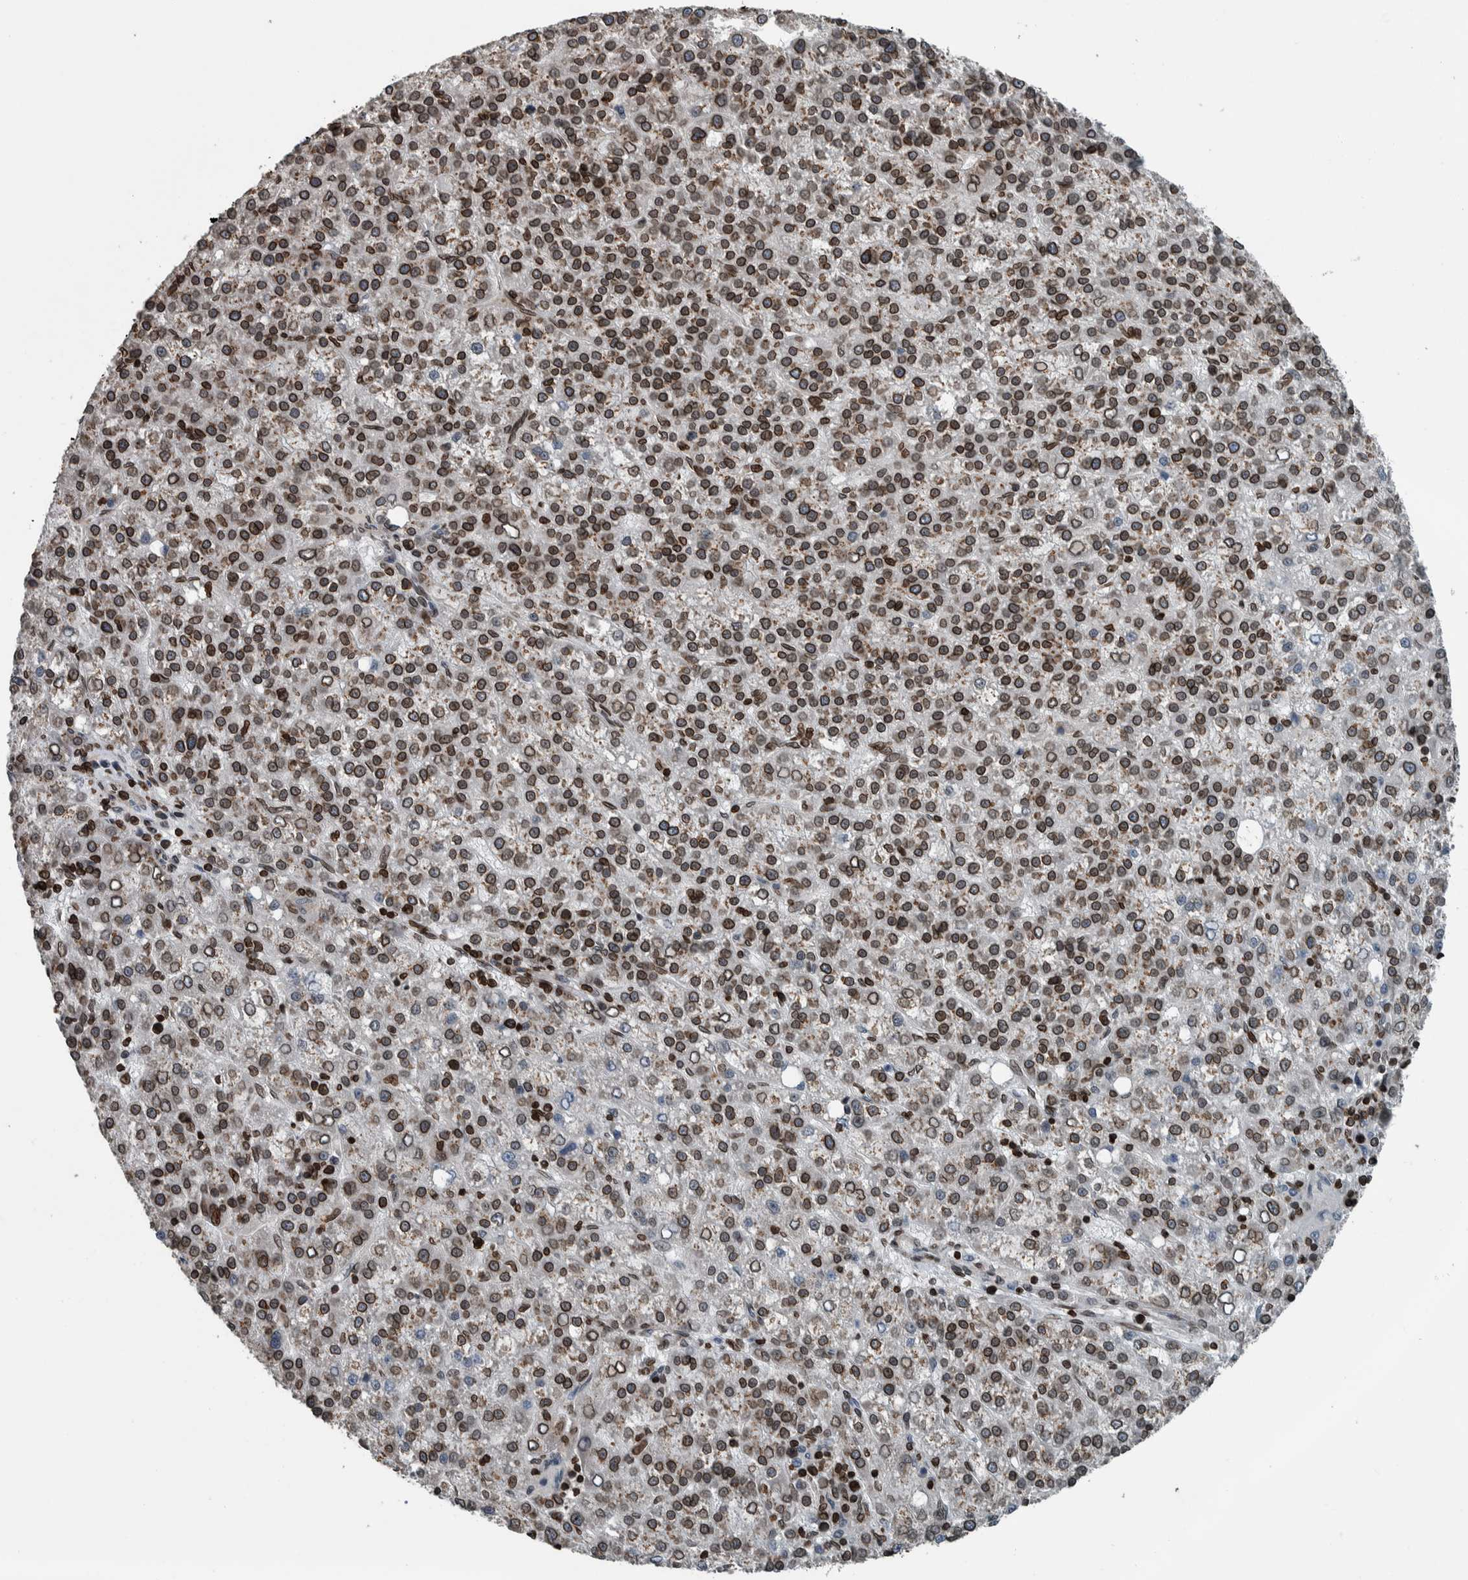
{"staining": {"intensity": "strong", "quantity": ">75%", "location": "cytoplasmic/membranous,nuclear"}, "tissue": "liver cancer", "cell_type": "Tumor cells", "image_type": "cancer", "snomed": [{"axis": "morphology", "description": "Carcinoma, Hepatocellular, NOS"}, {"axis": "topography", "description": "Liver"}], "caption": "Protein analysis of liver cancer tissue displays strong cytoplasmic/membranous and nuclear positivity in approximately >75% of tumor cells.", "gene": "FAM135B", "patient": {"sex": "female", "age": 58}}